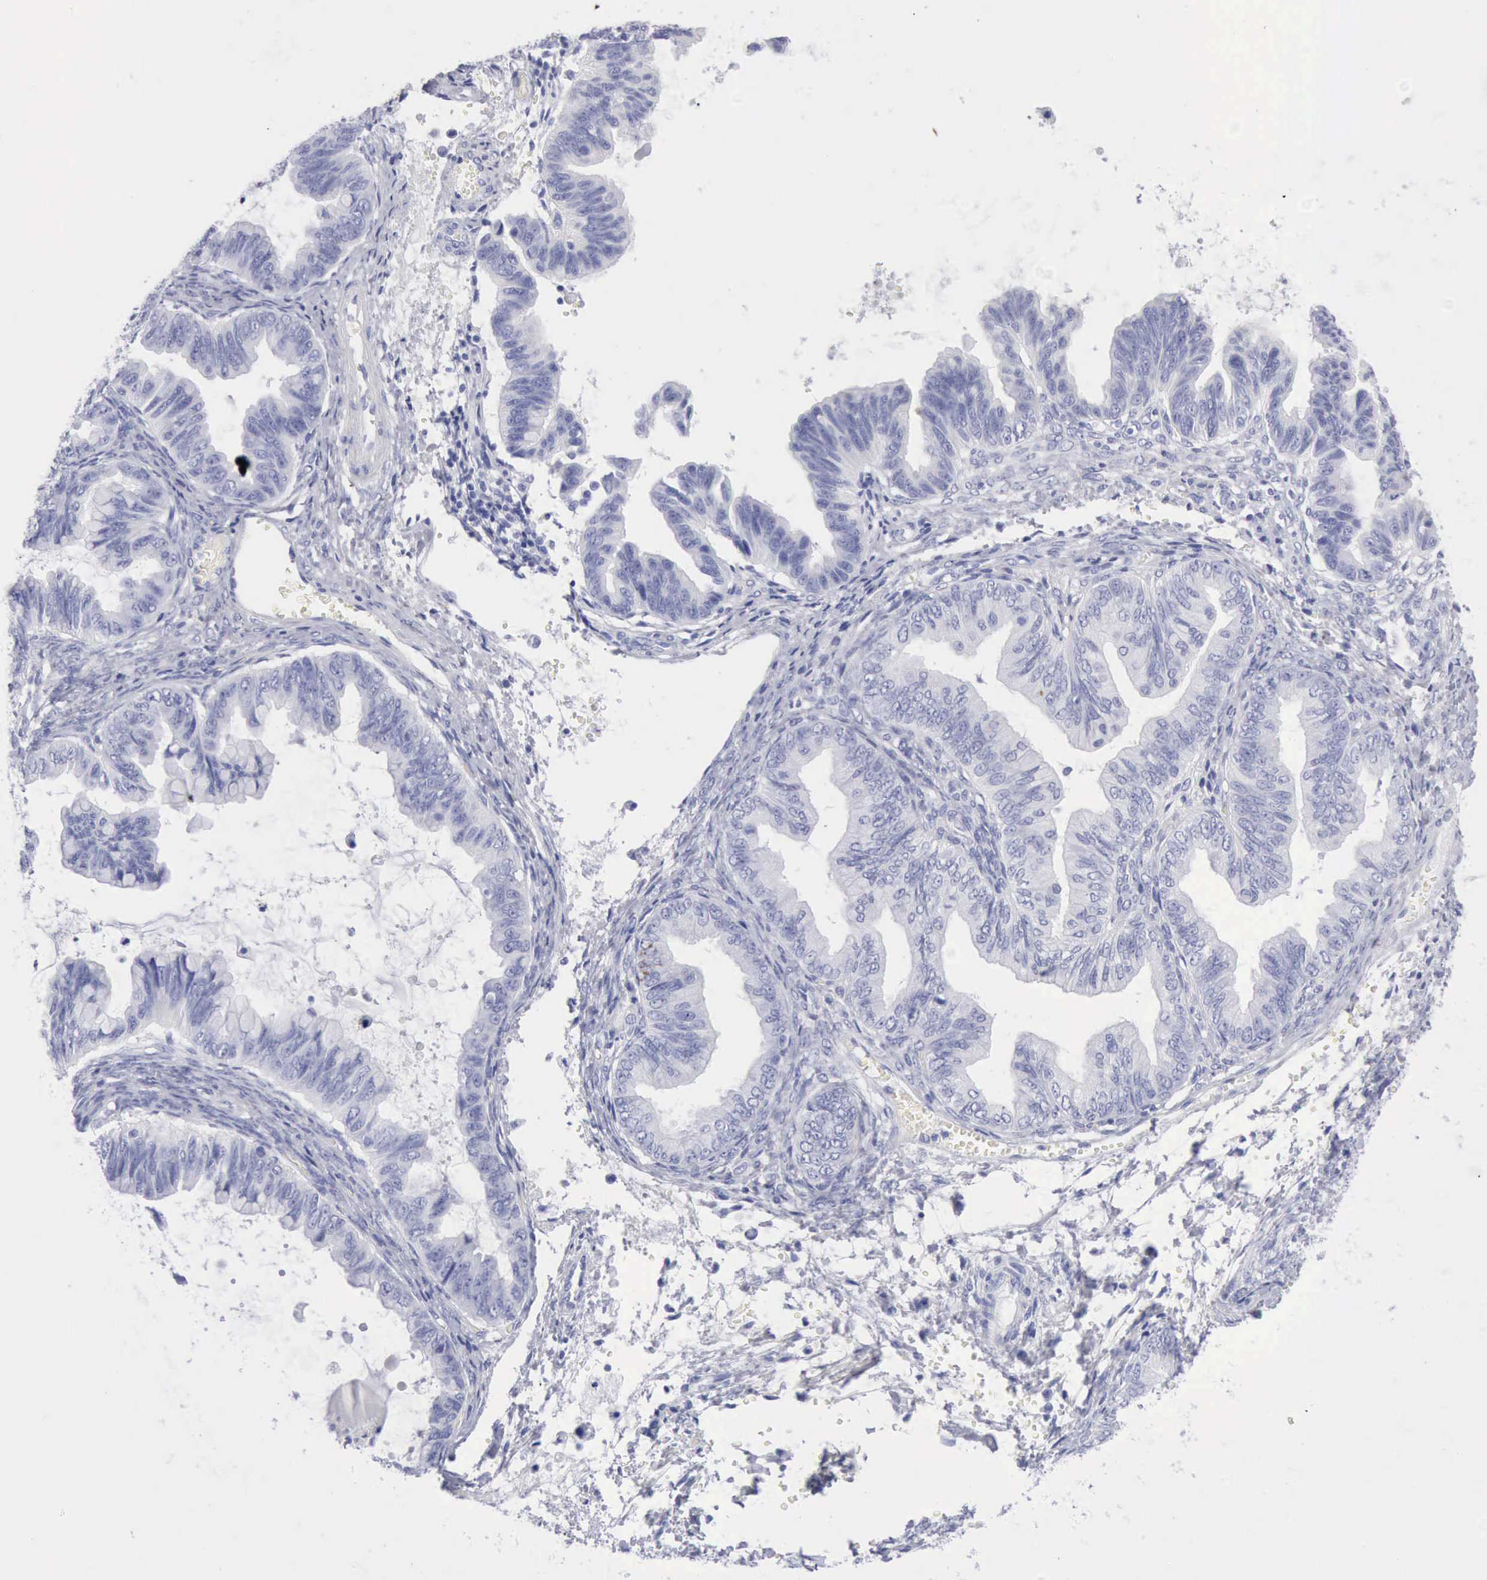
{"staining": {"intensity": "negative", "quantity": "none", "location": "none"}, "tissue": "ovarian cancer", "cell_type": "Tumor cells", "image_type": "cancer", "snomed": [{"axis": "morphology", "description": "Cystadenocarcinoma, mucinous, NOS"}, {"axis": "topography", "description": "Ovary"}], "caption": "Immunohistochemistry (IHC) photomicrograph of human ovarian cancer (mucinous cystadenocarcinoma) stained for a protein (brown), which exhibits no expression in tumor cells.", "gene": "KRT5", "patient": {"sex": "female", "age": 36}}